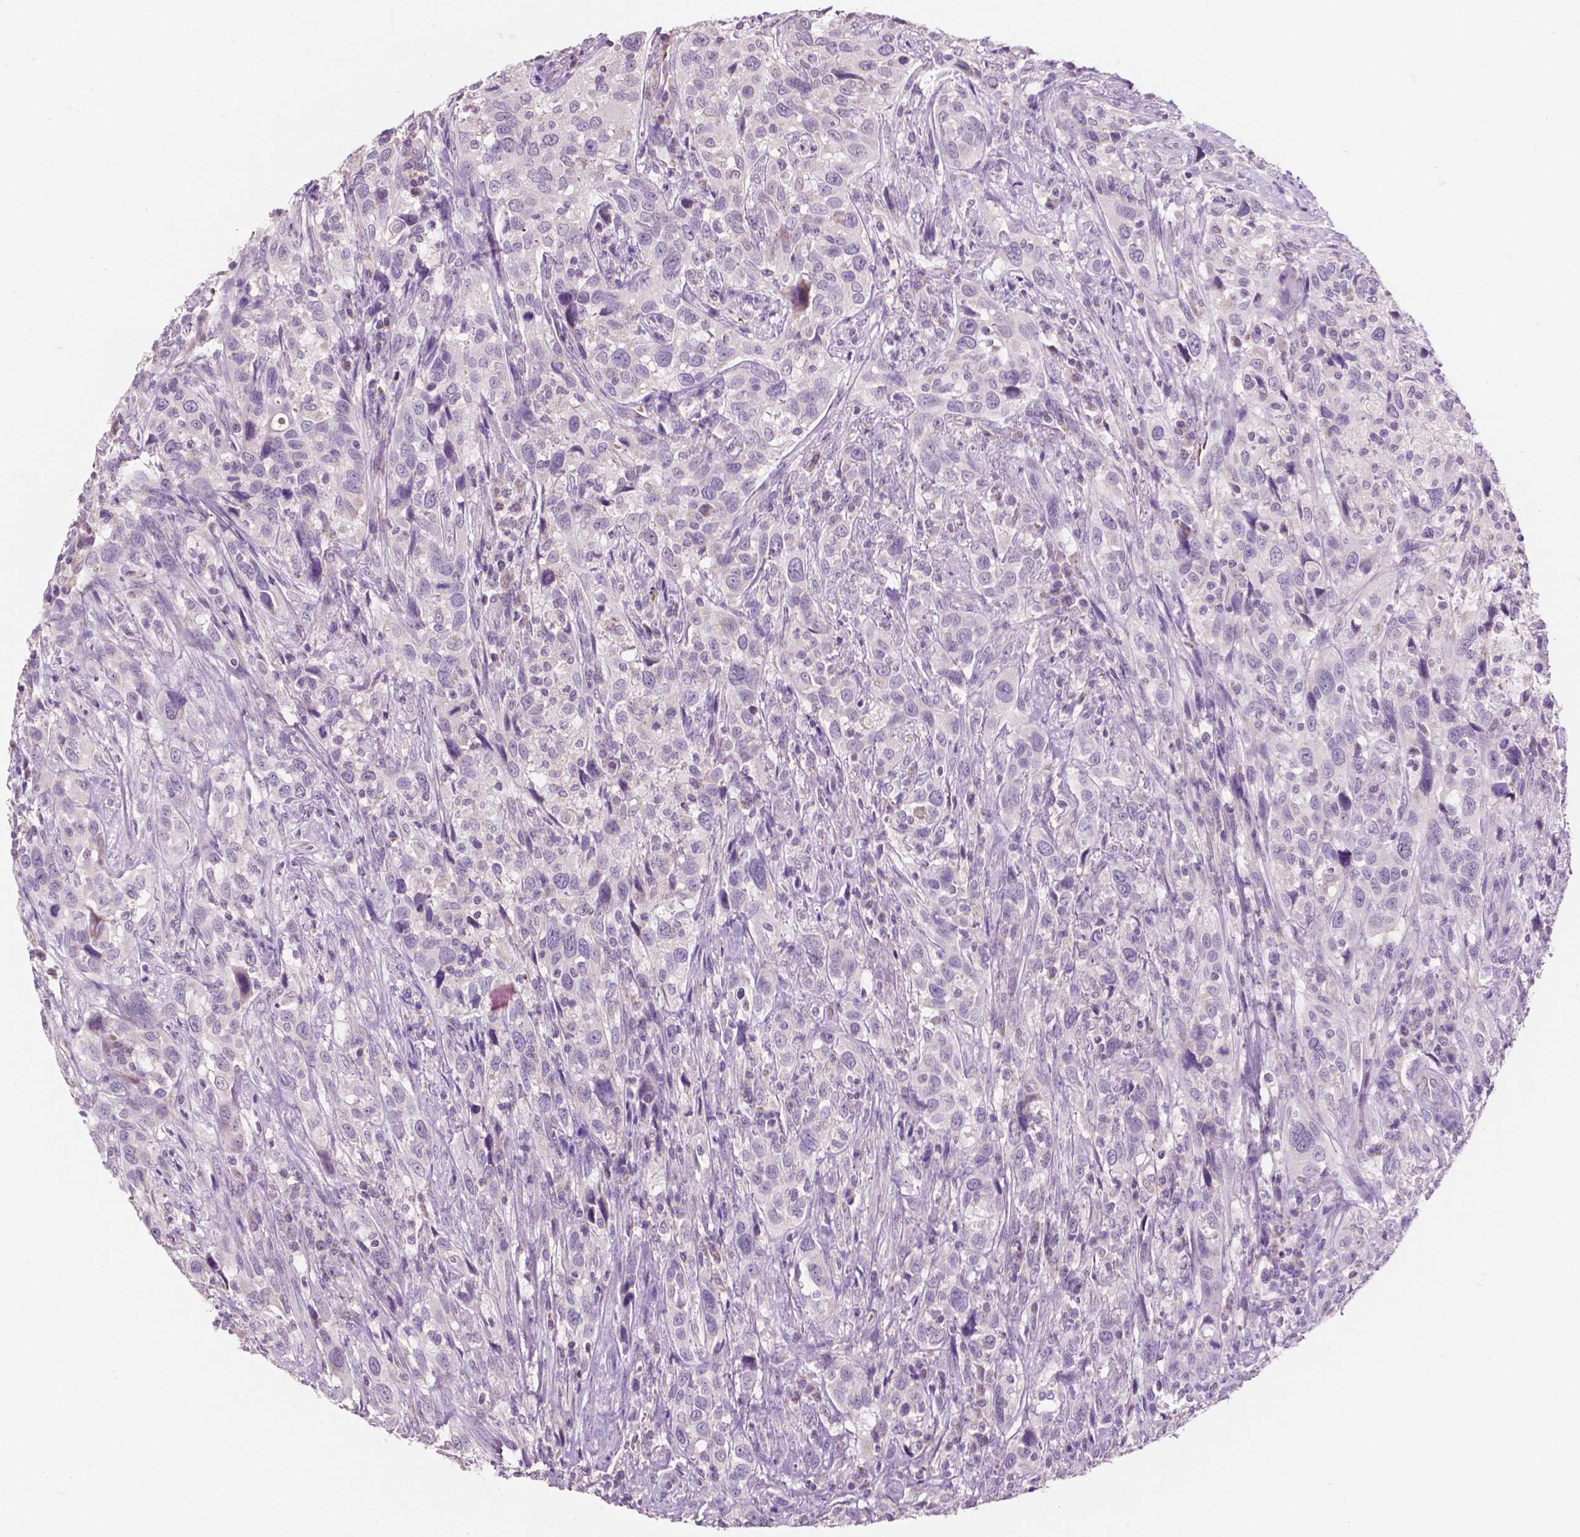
{"staining": {"intensity": "negative", "quantity": "none", "location": "none"}, "tissue": "urothelial cancer", "cell_type": "Tumor cells", "image_type": "cancer", "snomed": [{"axis": "morphology", "description": "Urothelial carcinoma, NOS"}, {"axis": "morphology", "description": "Urothelial carcinoma, High grade"}, {"axis": "topography", "description": "Urinary bladder"}], "caption": "Immunohistochemistry image of neoplastic tissue: high-grade urothelial carcinoma stained with DAB reveals no significant protein expression in tumor cells.", "gene": "NDUFS1", "patient": {"sex": "female", "age": 64}}